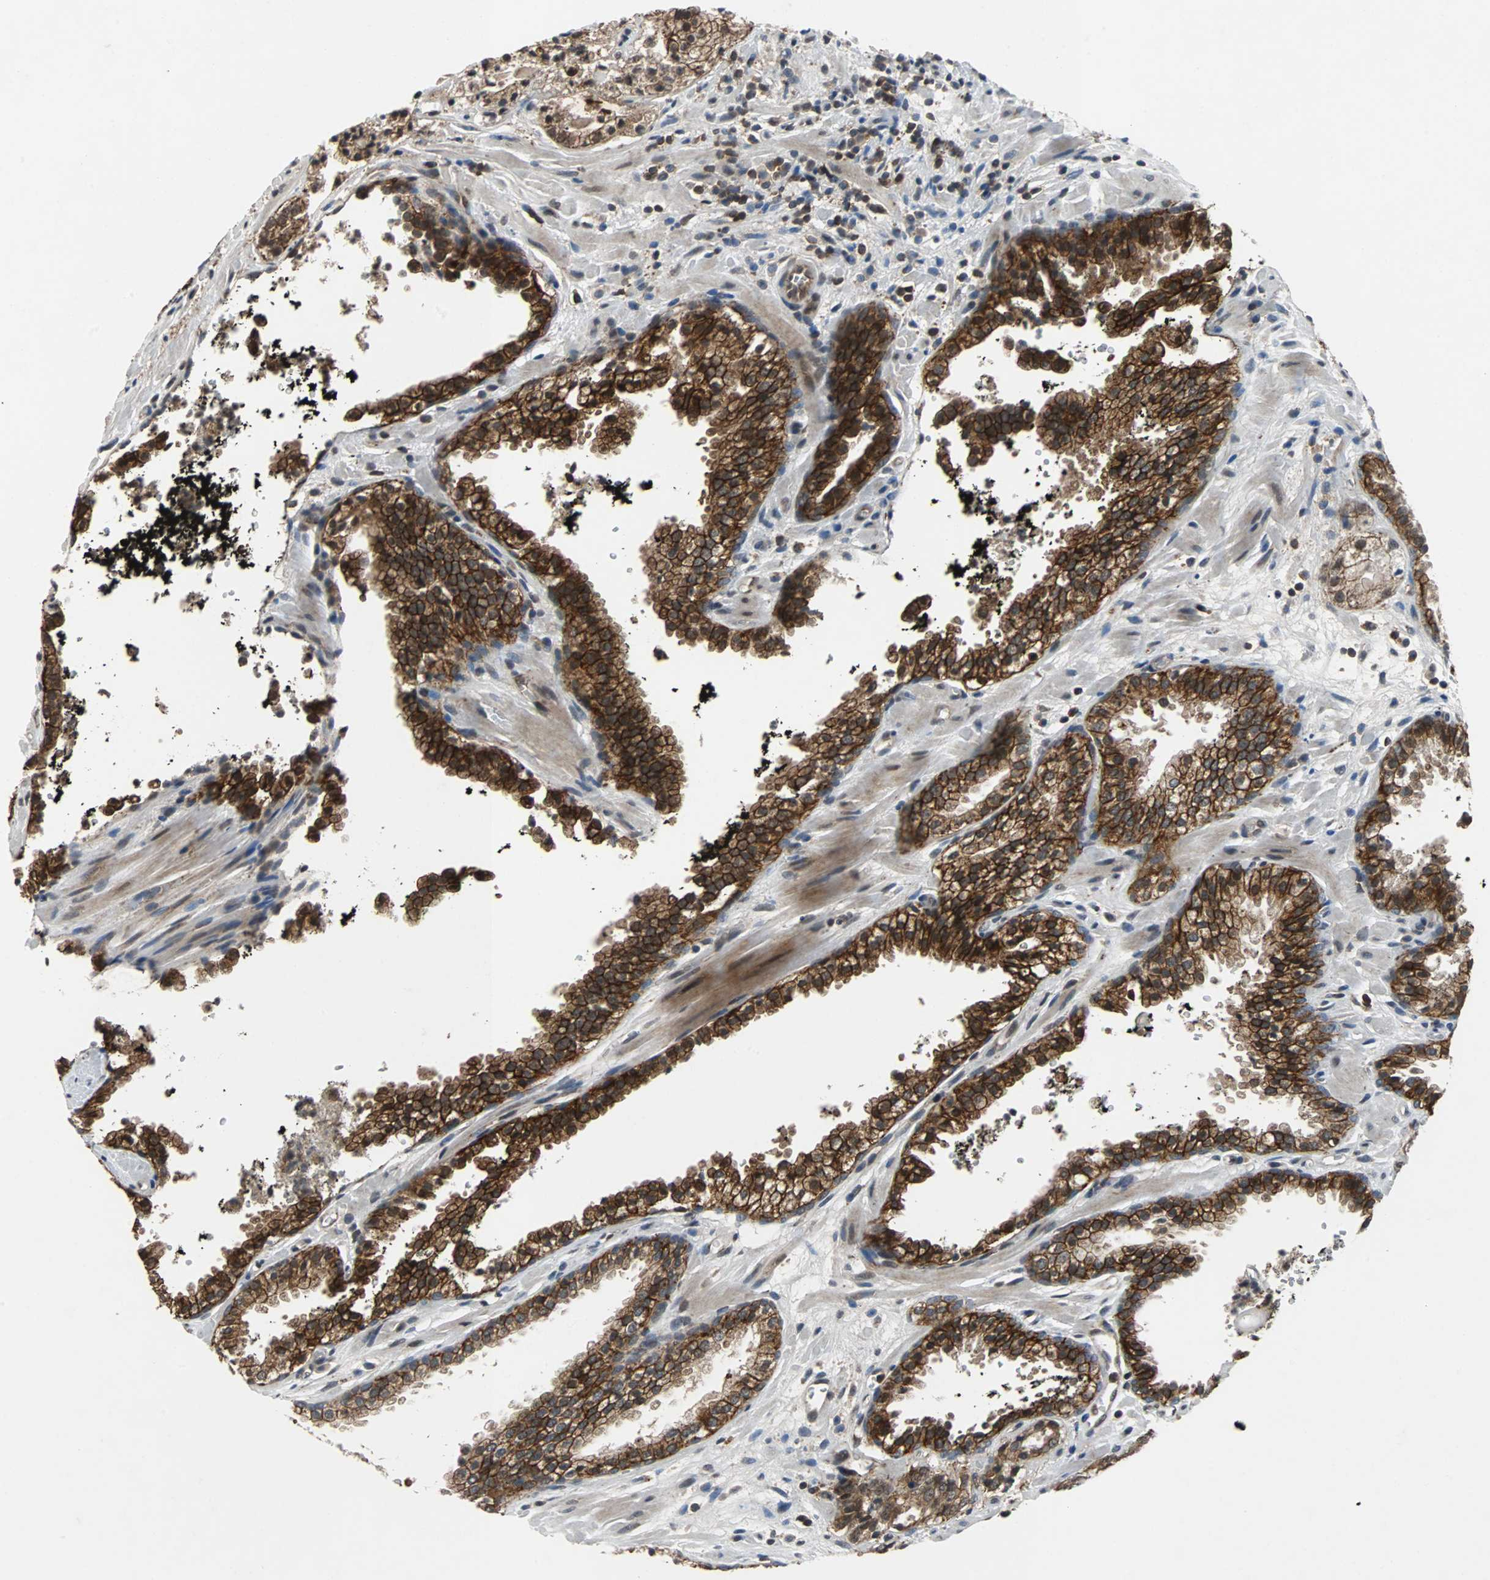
{"staining": {"intensity": "strong", "quantity": ">75%", "location": "cytoplasmic/membranous"}, "tissue": "prostate cancer", "cell_type": "Tumor cells", "image_type": "cancer", "snomed": [{"axis": "morphology", "description": "Adenocarcinoma, High grade"}, {"axis": "topography", "description": "Prostate"}], "caption": "Immunohistochemistry image of prostate adenocarcinoma (high-grade) stained for a protein (brown), which exhibits high levels of strong cytoplasmic/membranous positivity in approximately >75% of tumor cells.", "gene": "LSR", "patient": {"sex": "male", "age": 58}}